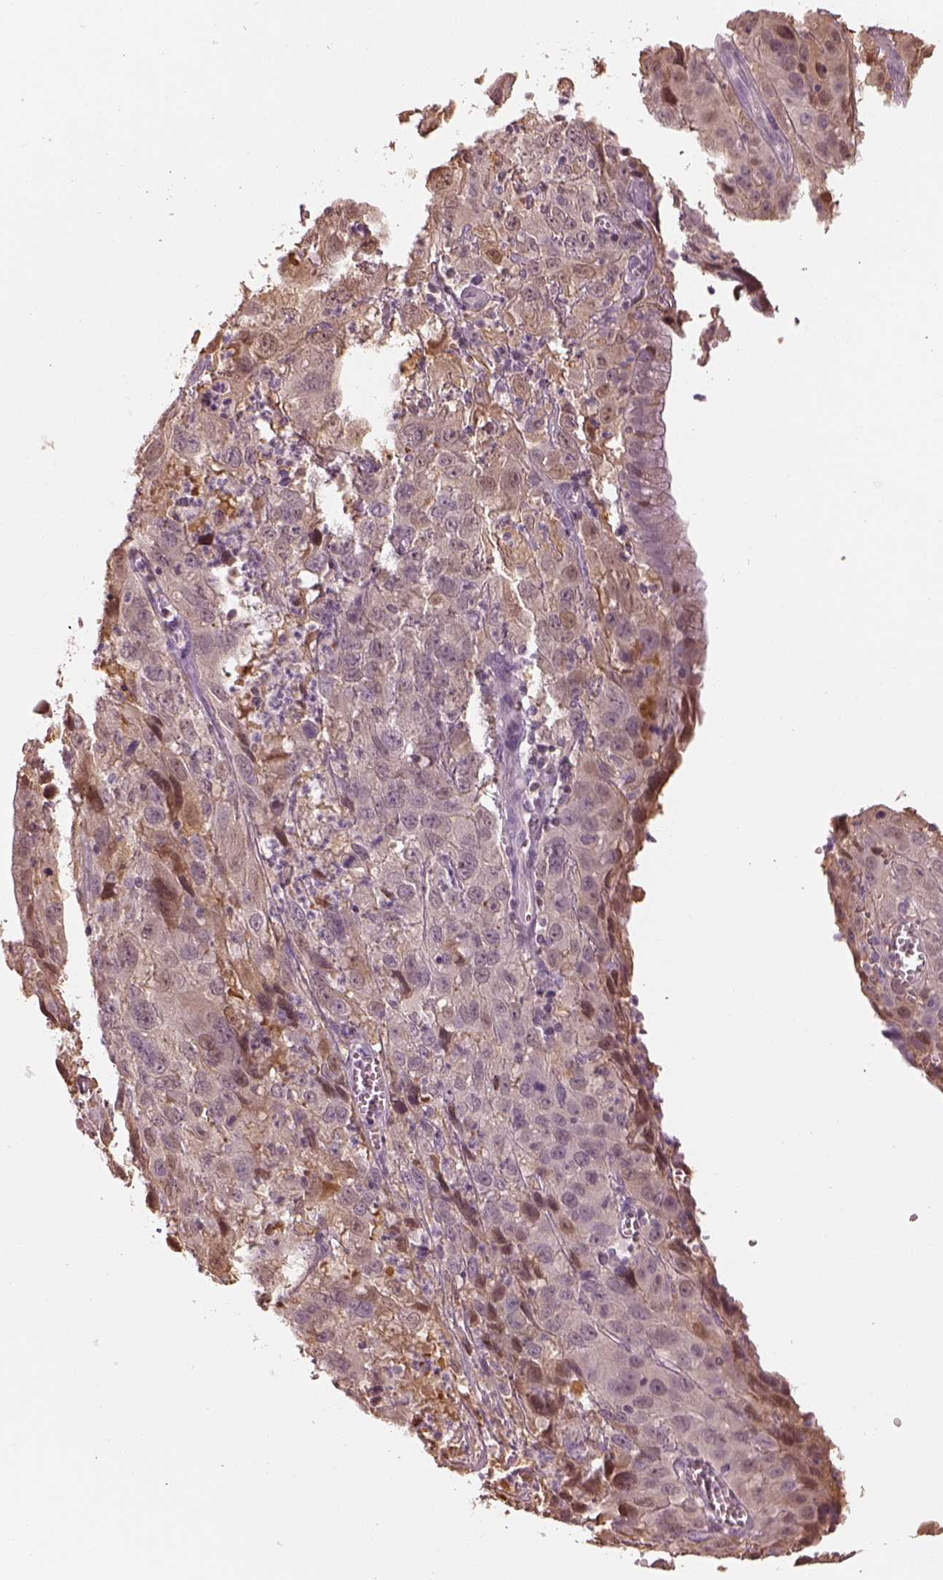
{"staining": {"intensity": "weak", "quantity": ">75%", "location": "cytoplasmic/membranous"}, "tissue": "cervical cancer", "cell_type": "Tumor cells", "image_type": "cancer", "snomed": [{"axis": "morphology", "description": "Squamous cell carcinoma, NOS"}, {"axis": "topography", "description": "Cervix"}], "caption": "Immunohistochemical staining of cervical cancer shows low levels of weak cytoplasmic/membranous positivity in about >75% of tumor cells. (DAB (3,3'-diaminobenzidine) IHC, brown staining for protein, blue staining for nuclei).", "gene": "TLX3", "patient": {"sex": "female", "age": 32}}